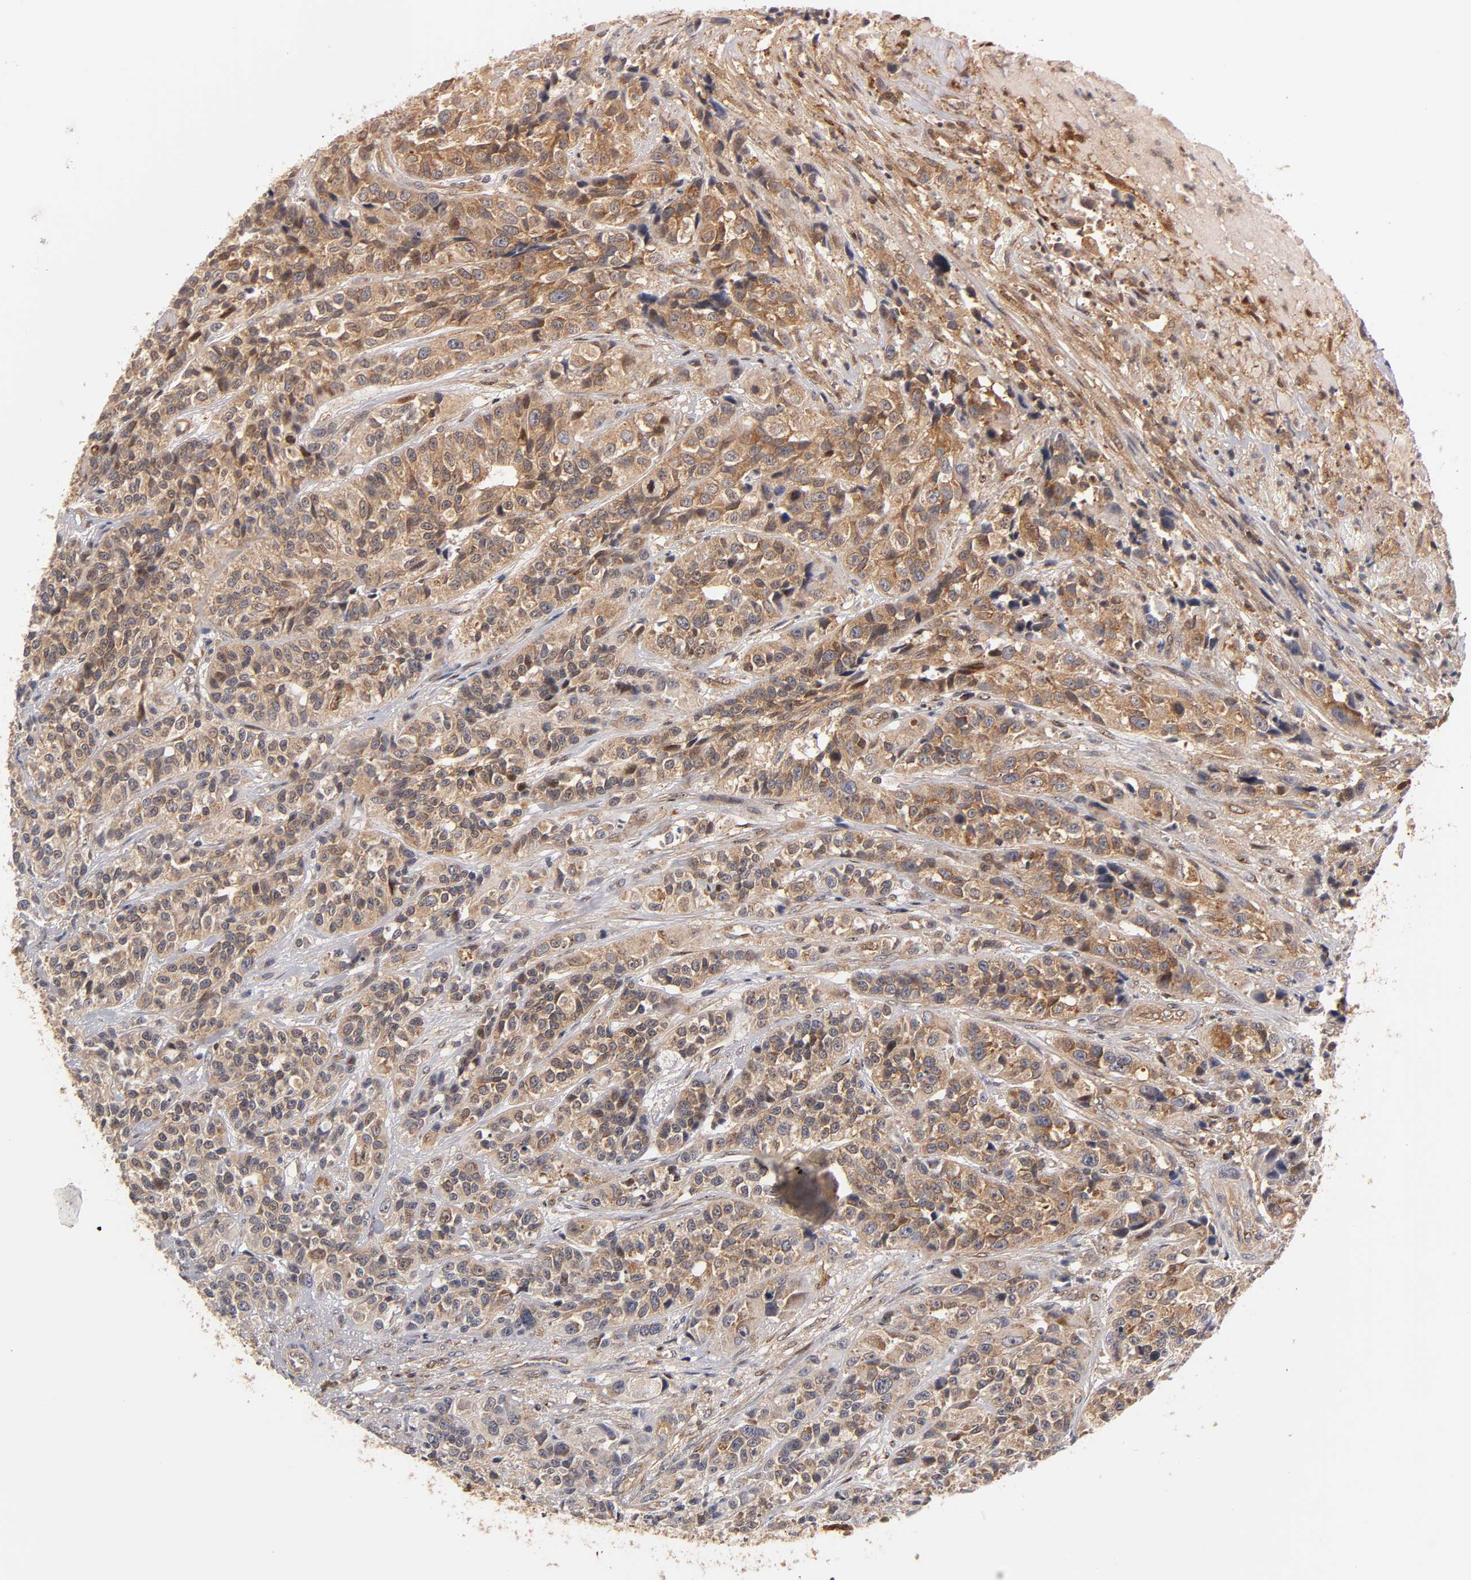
{"staining": {"intensity": "weak", "quantity": ">75%", "location": "cytoplasmic/membranous"}, "tissue": "urothelial cancer", "cell_type": "Tumor cells", "image_type": "cancer", "snomed": [{"axis": "morphology", "description": "Urothelial carcinoma, High grade"}, {"axis": "topography", "description": "Urinary bladder"}], "caption": "Human high-grade urothelial carcinoma stained with a brown dye reveals weak cytoplasmic/membranous positive staining in approximately >75% of tumor cells.", "gene": "PAFAH1B1", "patient": {"sex": "female", "age": 81}}